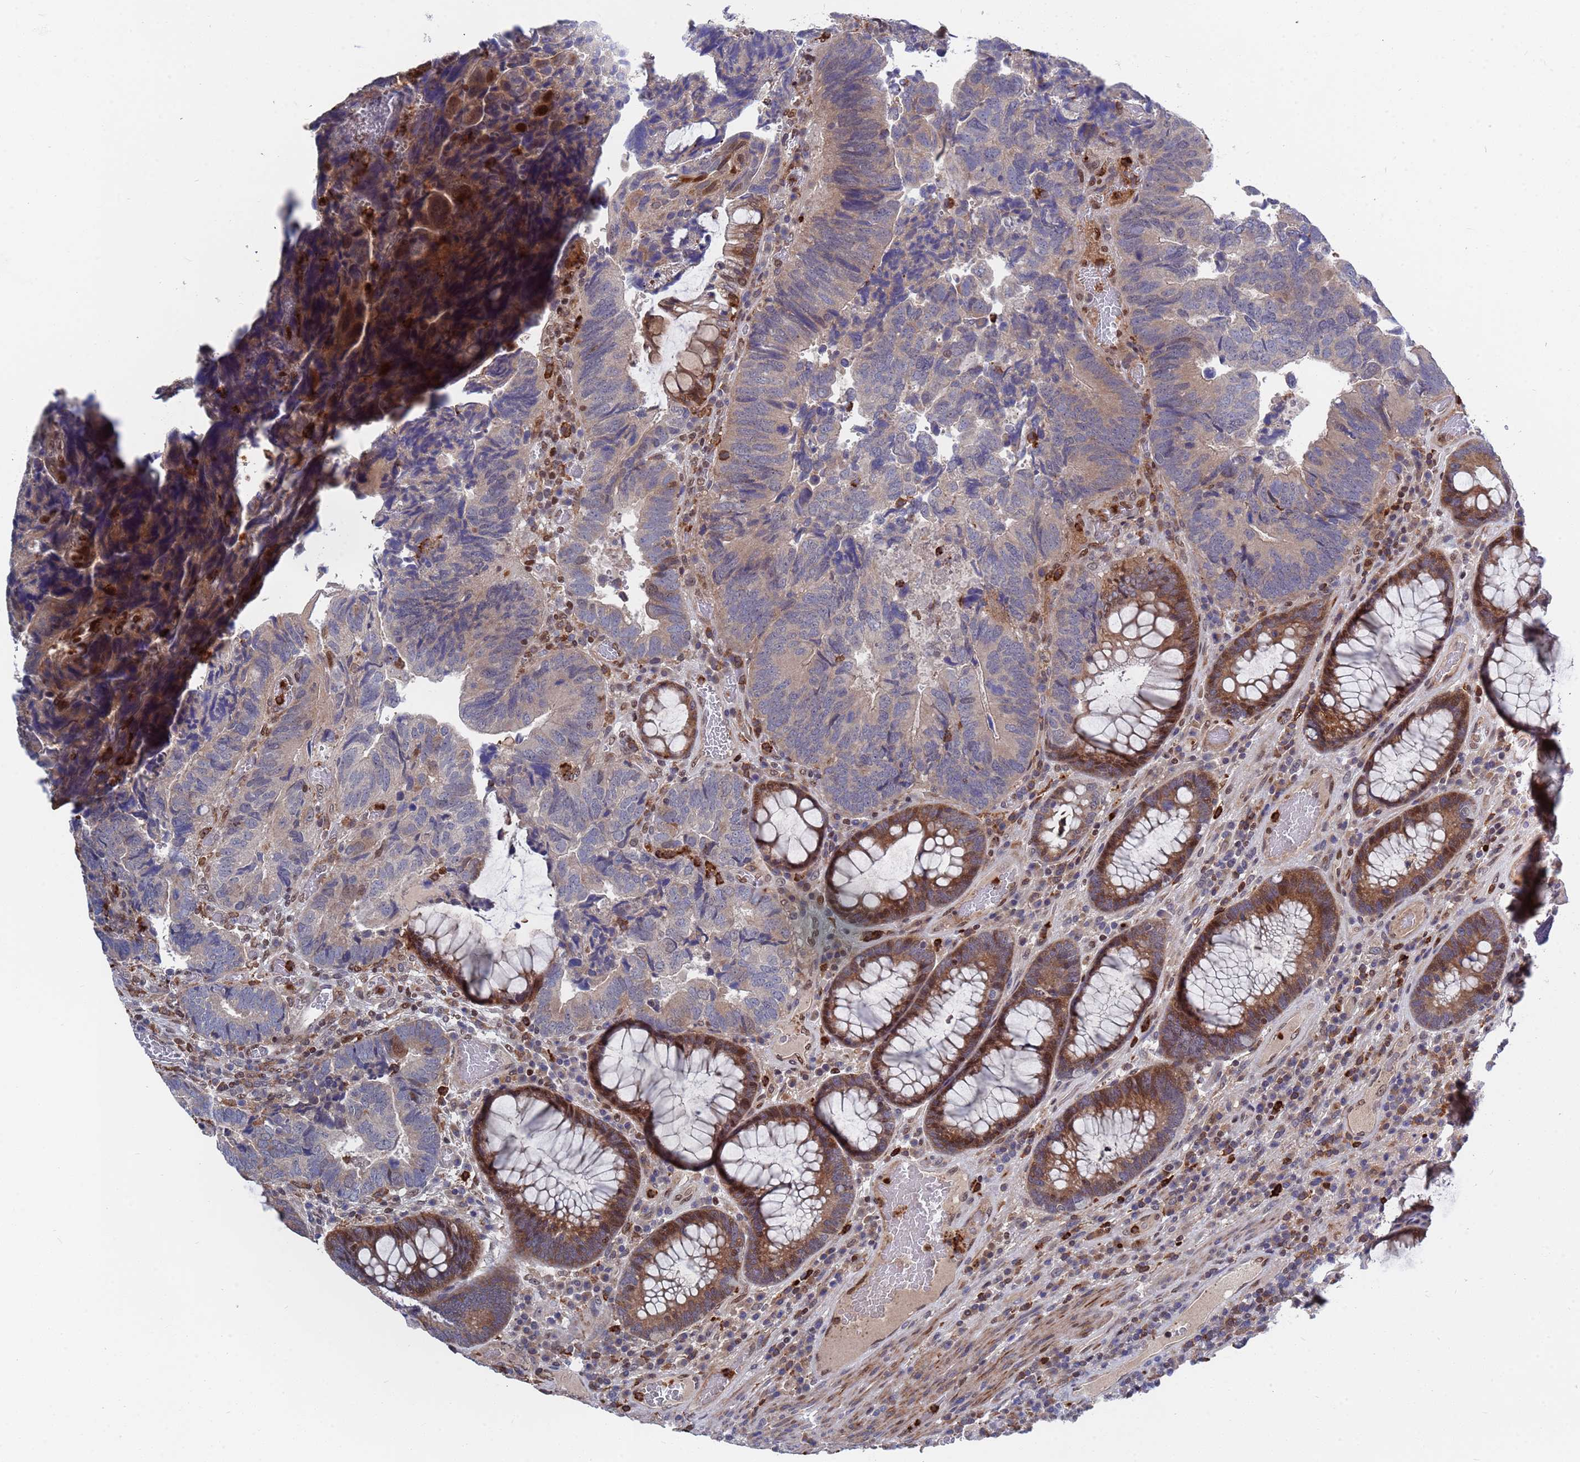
{"staining": {"intensity": "weak", "quantity": "25%-75%", "location": "cytoplasmic/membranous"}, "tissue": "colorectal cancer", "cell_type": "Tumor cells", "image_type": "cancer", "snomed": [{"axis": "morphology", "description": "Adenocarcinoma, NOS"}, {"axis": "topography", "description": "Colon"}], "caption": "Protein staining by immunohistochemistry (IHC) demonstrates weak cytoplasmic/membranous expression in approximately 25%-75% of tumor cells in colorectal cancer.", "gene": "TMBIM6", "patient": {"sex": "female", "age": 67}}